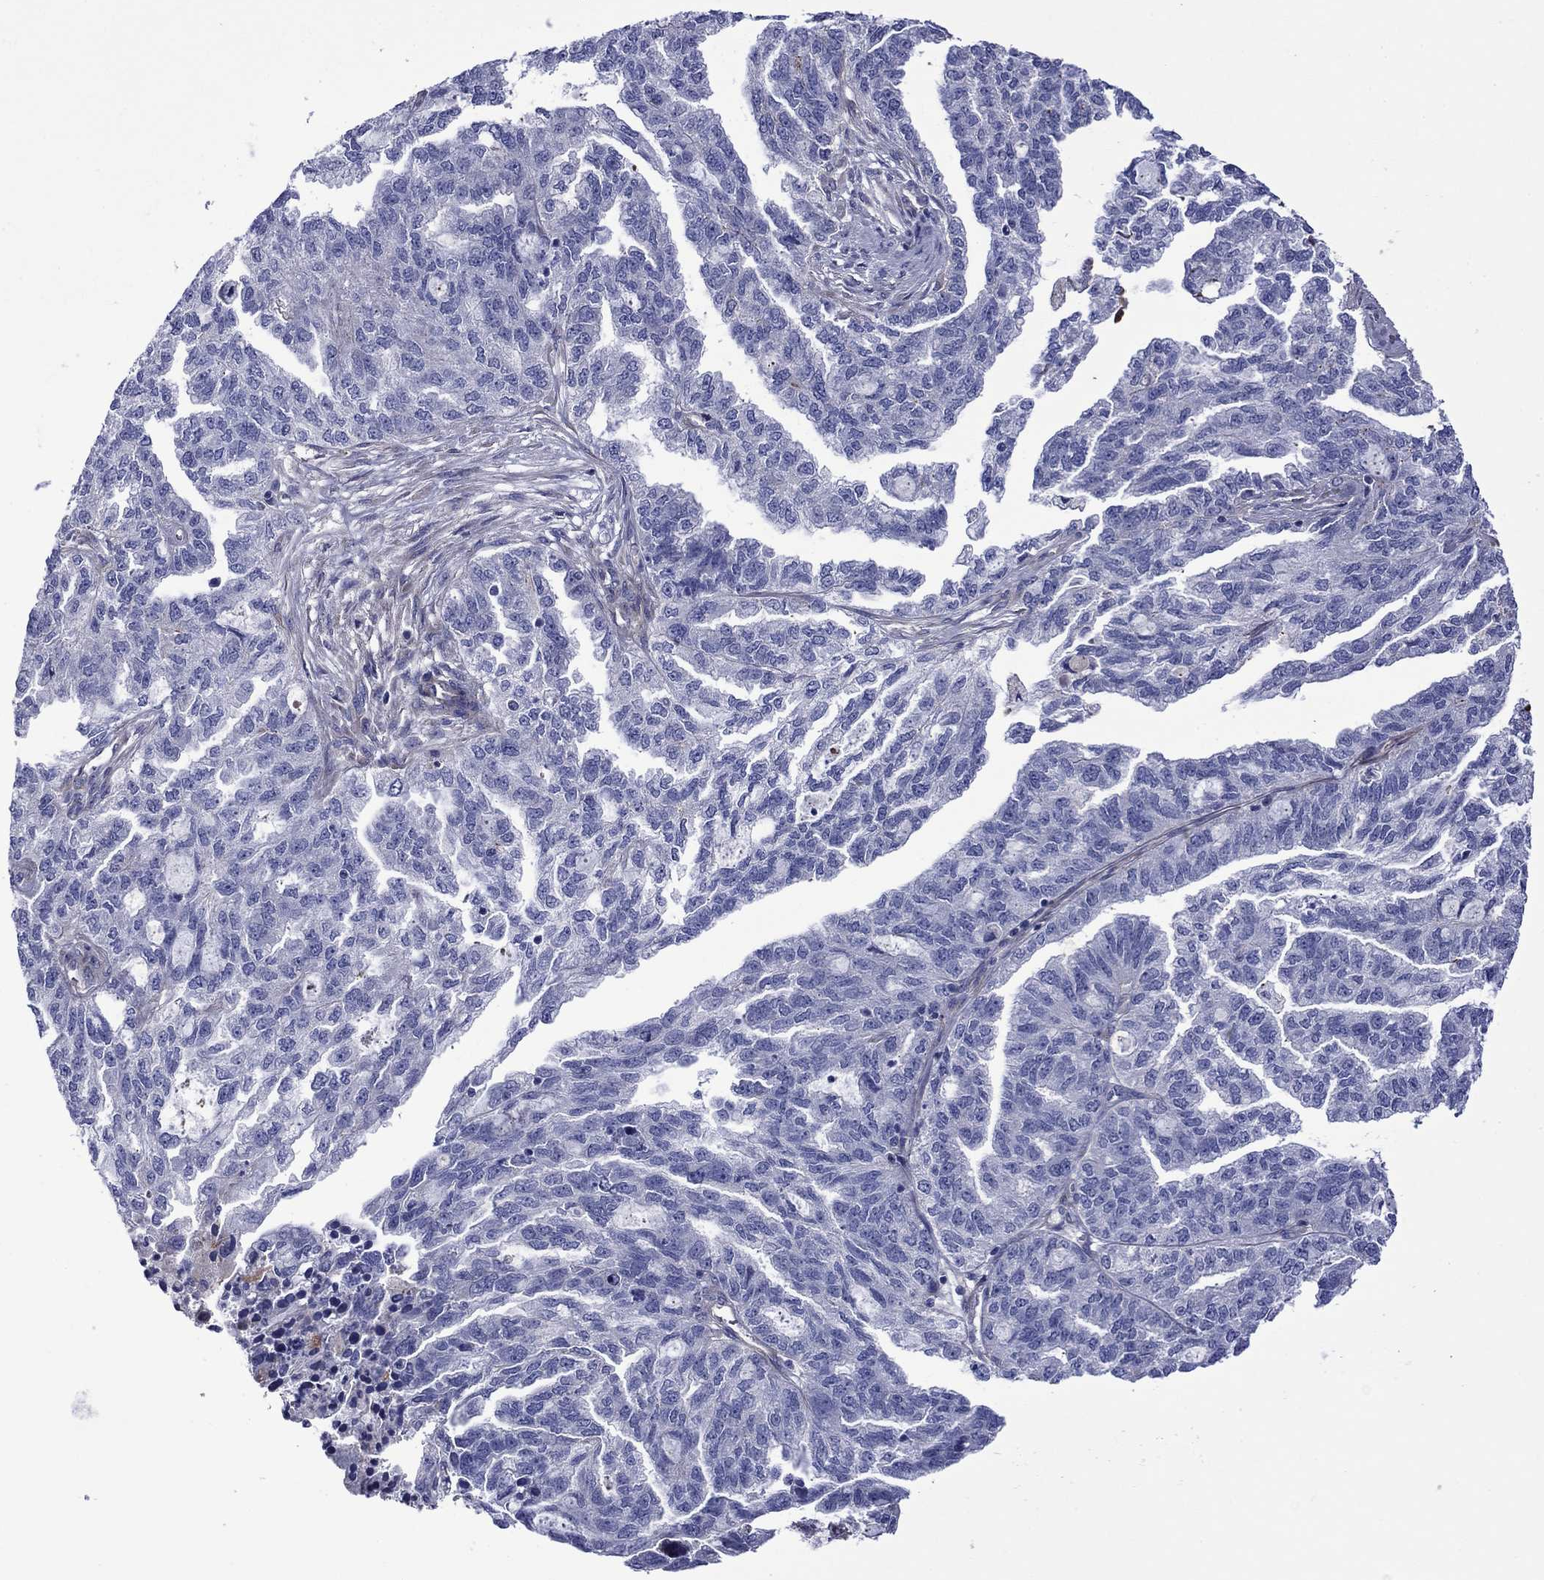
{"staining": {"intensity": "negative", "quantity": "none", "location": "none"}, "tissue": "ovarian cancer", "cell_type": "Tumor cells", "image_type": "cancer", "snomed": [{"axis": "morphology", "description": "Cystadenocarcinoma, serous, NOS"}, {"axis": "topography", "description": "Ovary"}], "caption": "Immunohistochemistry (IHC) micrograph of serous cystadenocarcinoma (ovarian) stained for a protein (brown), which displays no positivity in tumor cells. Brightfield microscopy of immunohistochemistry (IHC) stained with DAB (brown) and hematoxylin (blue), captured at high magnification.", "gene": "HSPG2", "patient": {"sex": "female", "age": 51}}